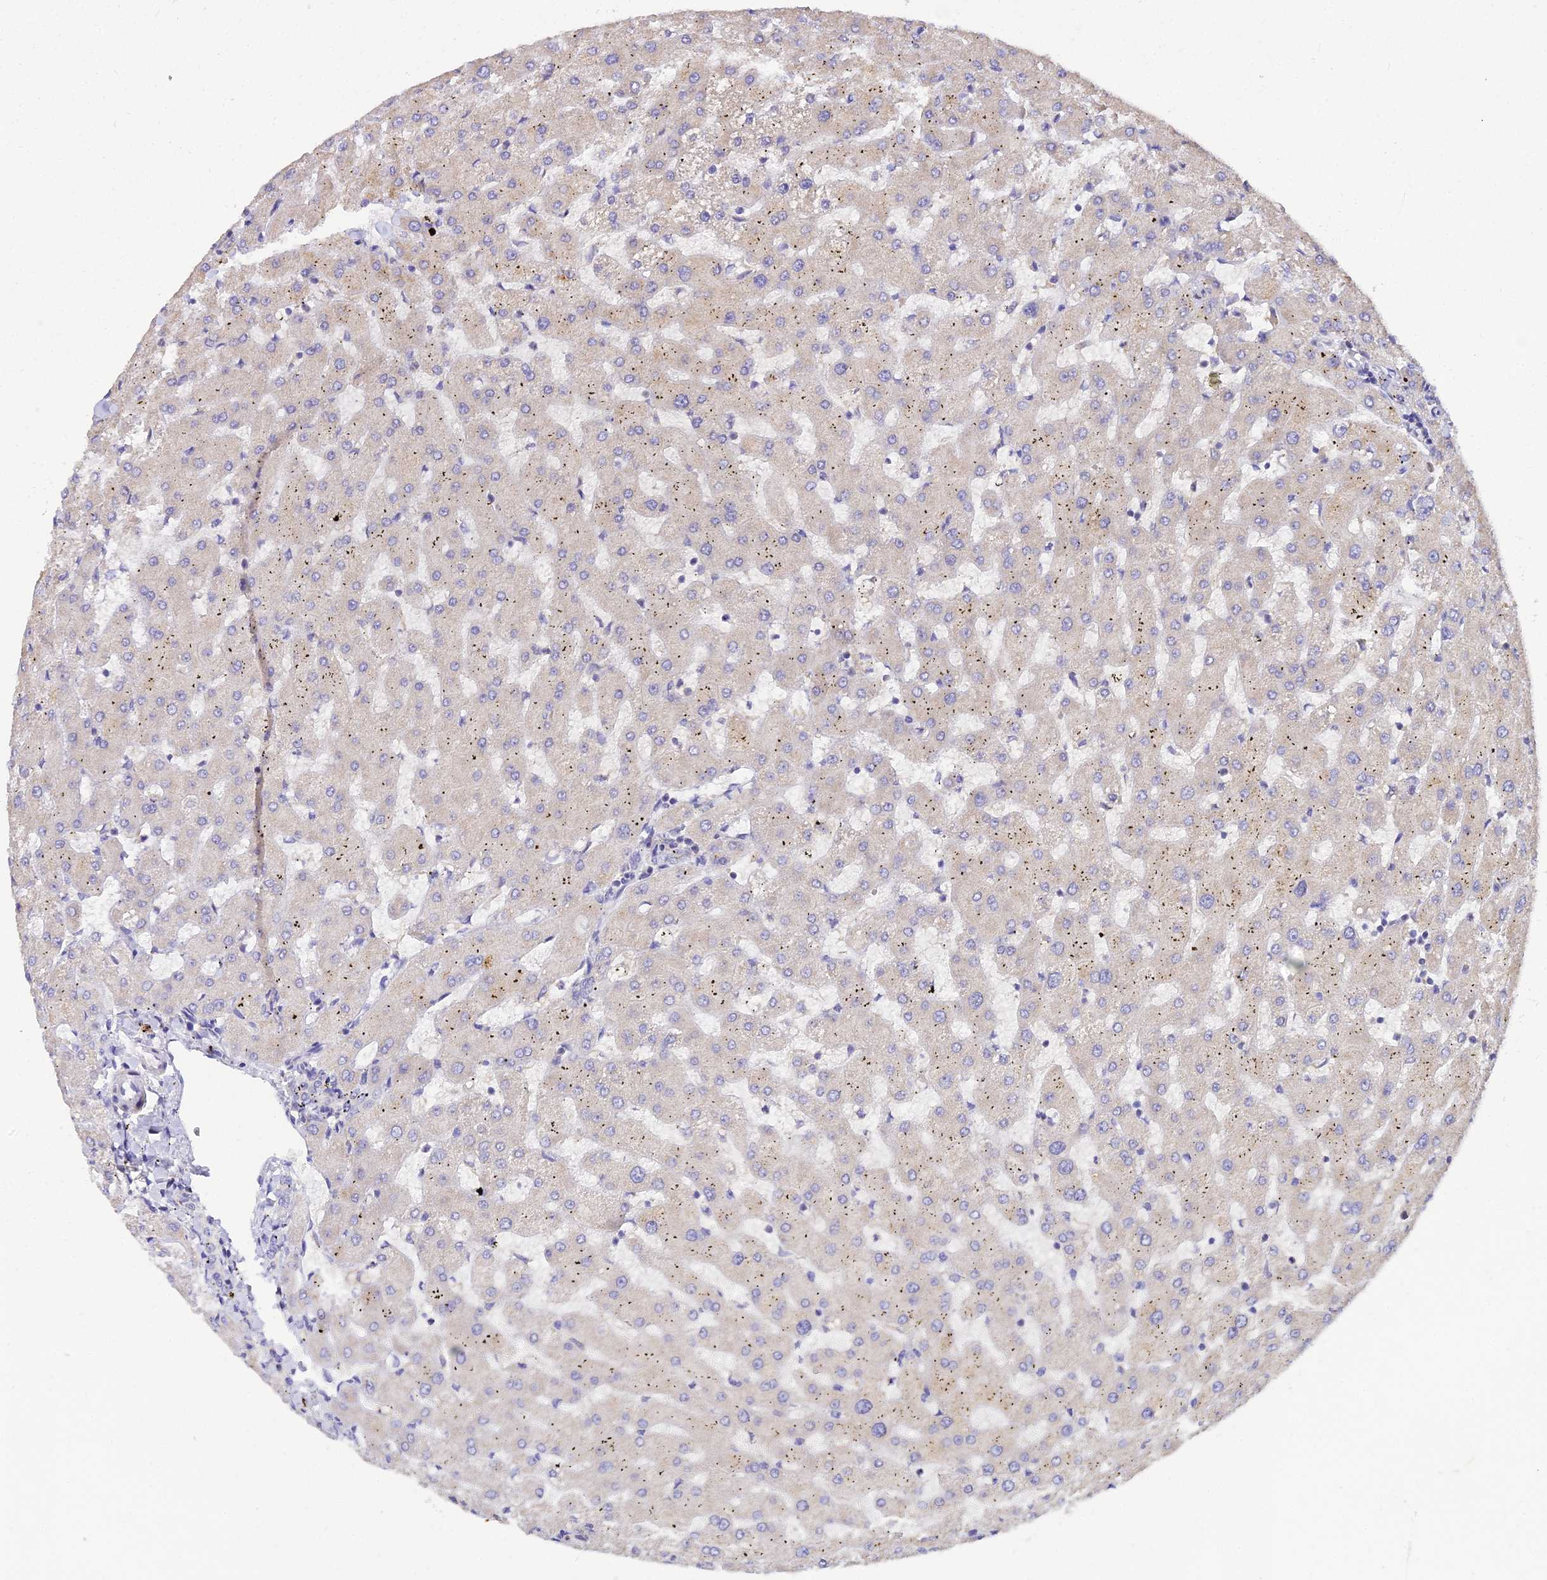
{"staining": {"intensity": "negative", "quantity": "none", "location": "none"}, "tissue": "liver", "cell_type": "Cholangiocytes", "image_type": "normal", "snomed": [{"axis": "morphology", "description": "Normal tissue, NOS"}, {"axis": "topography", "description": "Liver"}], "caption": "IHC micrograph of unremarkable human liver stained for a protein (brown), which demonstrates no staining in cholangiocytes.", "gene": "ARL8A", "patient": {"sex": "female", "age": 63}}